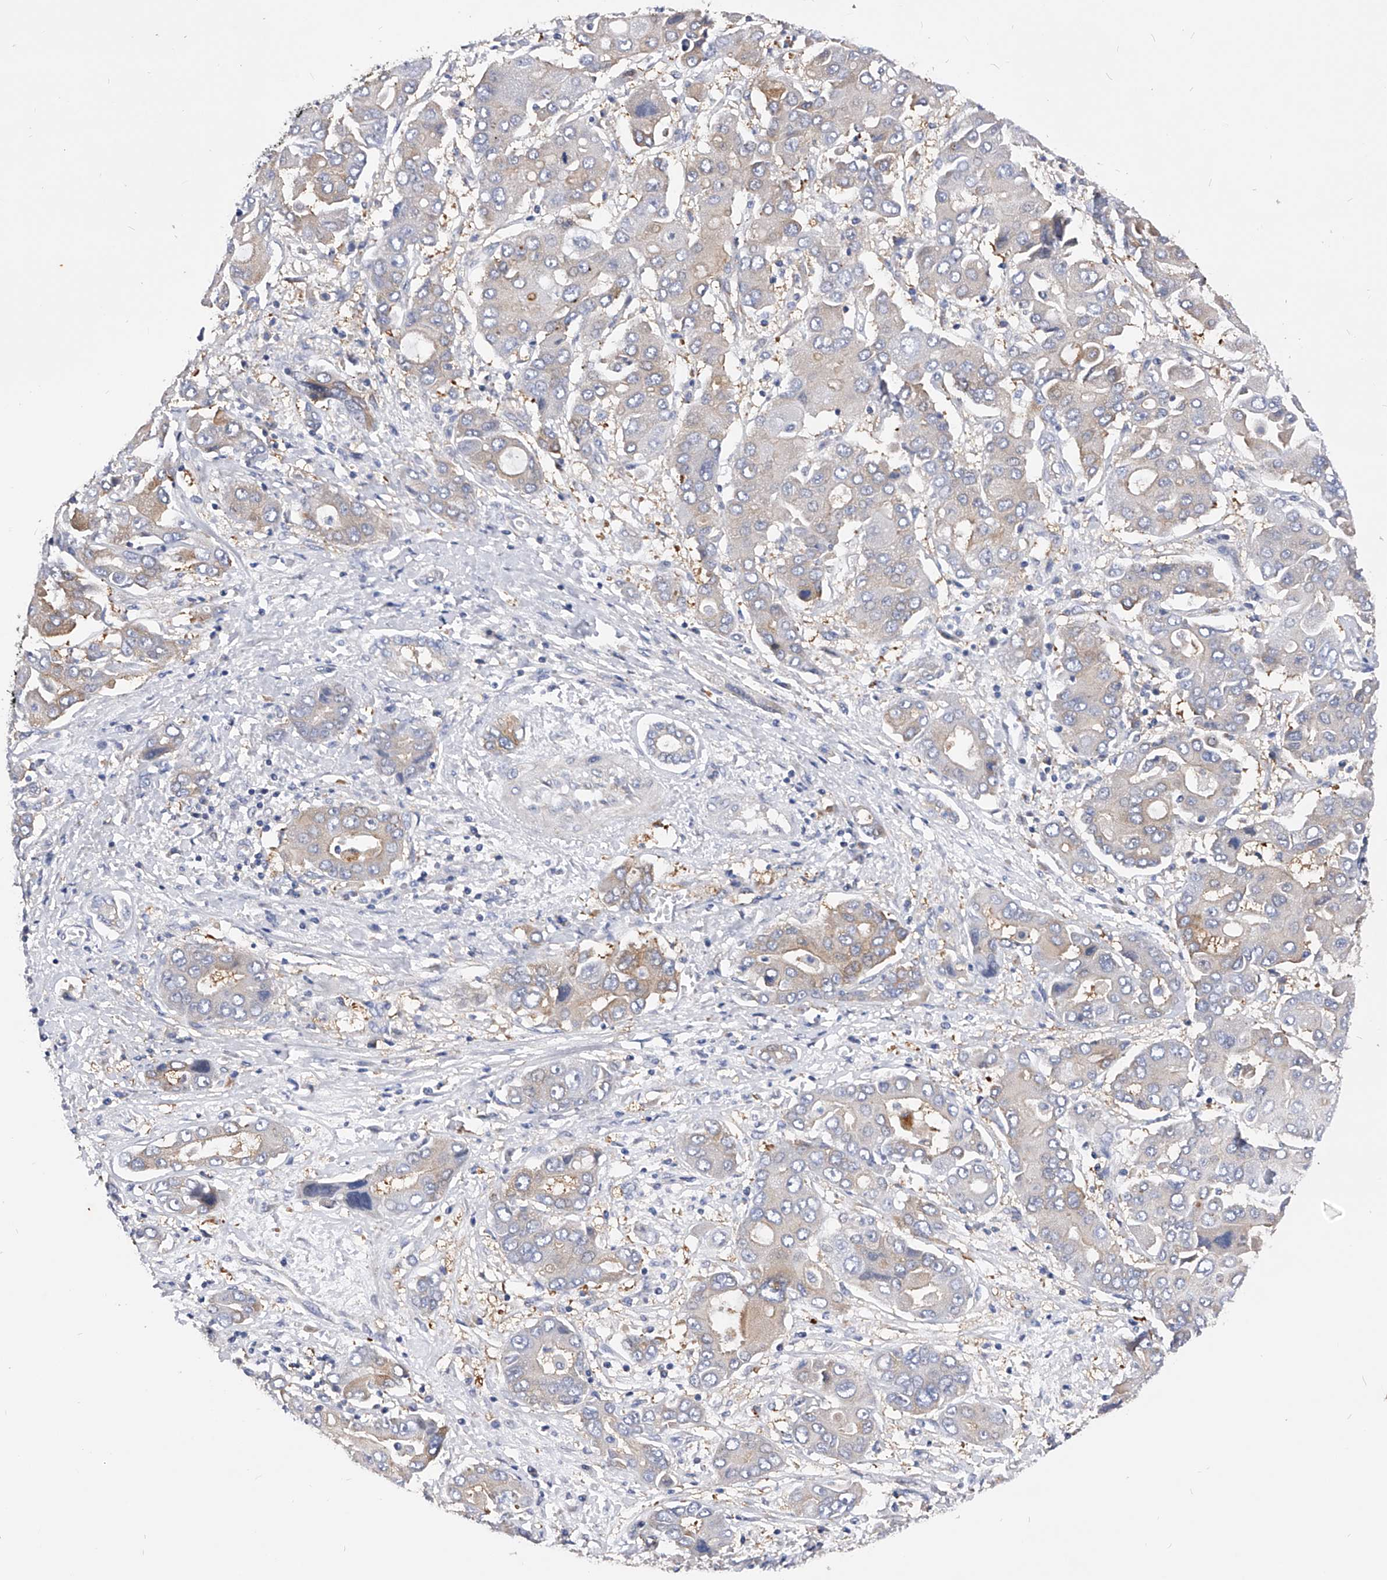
{"staining": {"intensity": "weak", "quantity": "<25%", "location": "cytoplasmic/membranous"}, "tissue": "liver cancer", "cell_type": "Tumor cells", "image_type": "cancer", "snomed": [{"axis": "morphology", "description": "Cholangiocarcinoma"}, {"axis": "topography", "description": "Liver"}], "caption": "Tumor cells are negative for protein expression in human liver cholangiocarcinoma.", "gene": "PPP5C", "patient": {"sex": "male", "age": 67}}